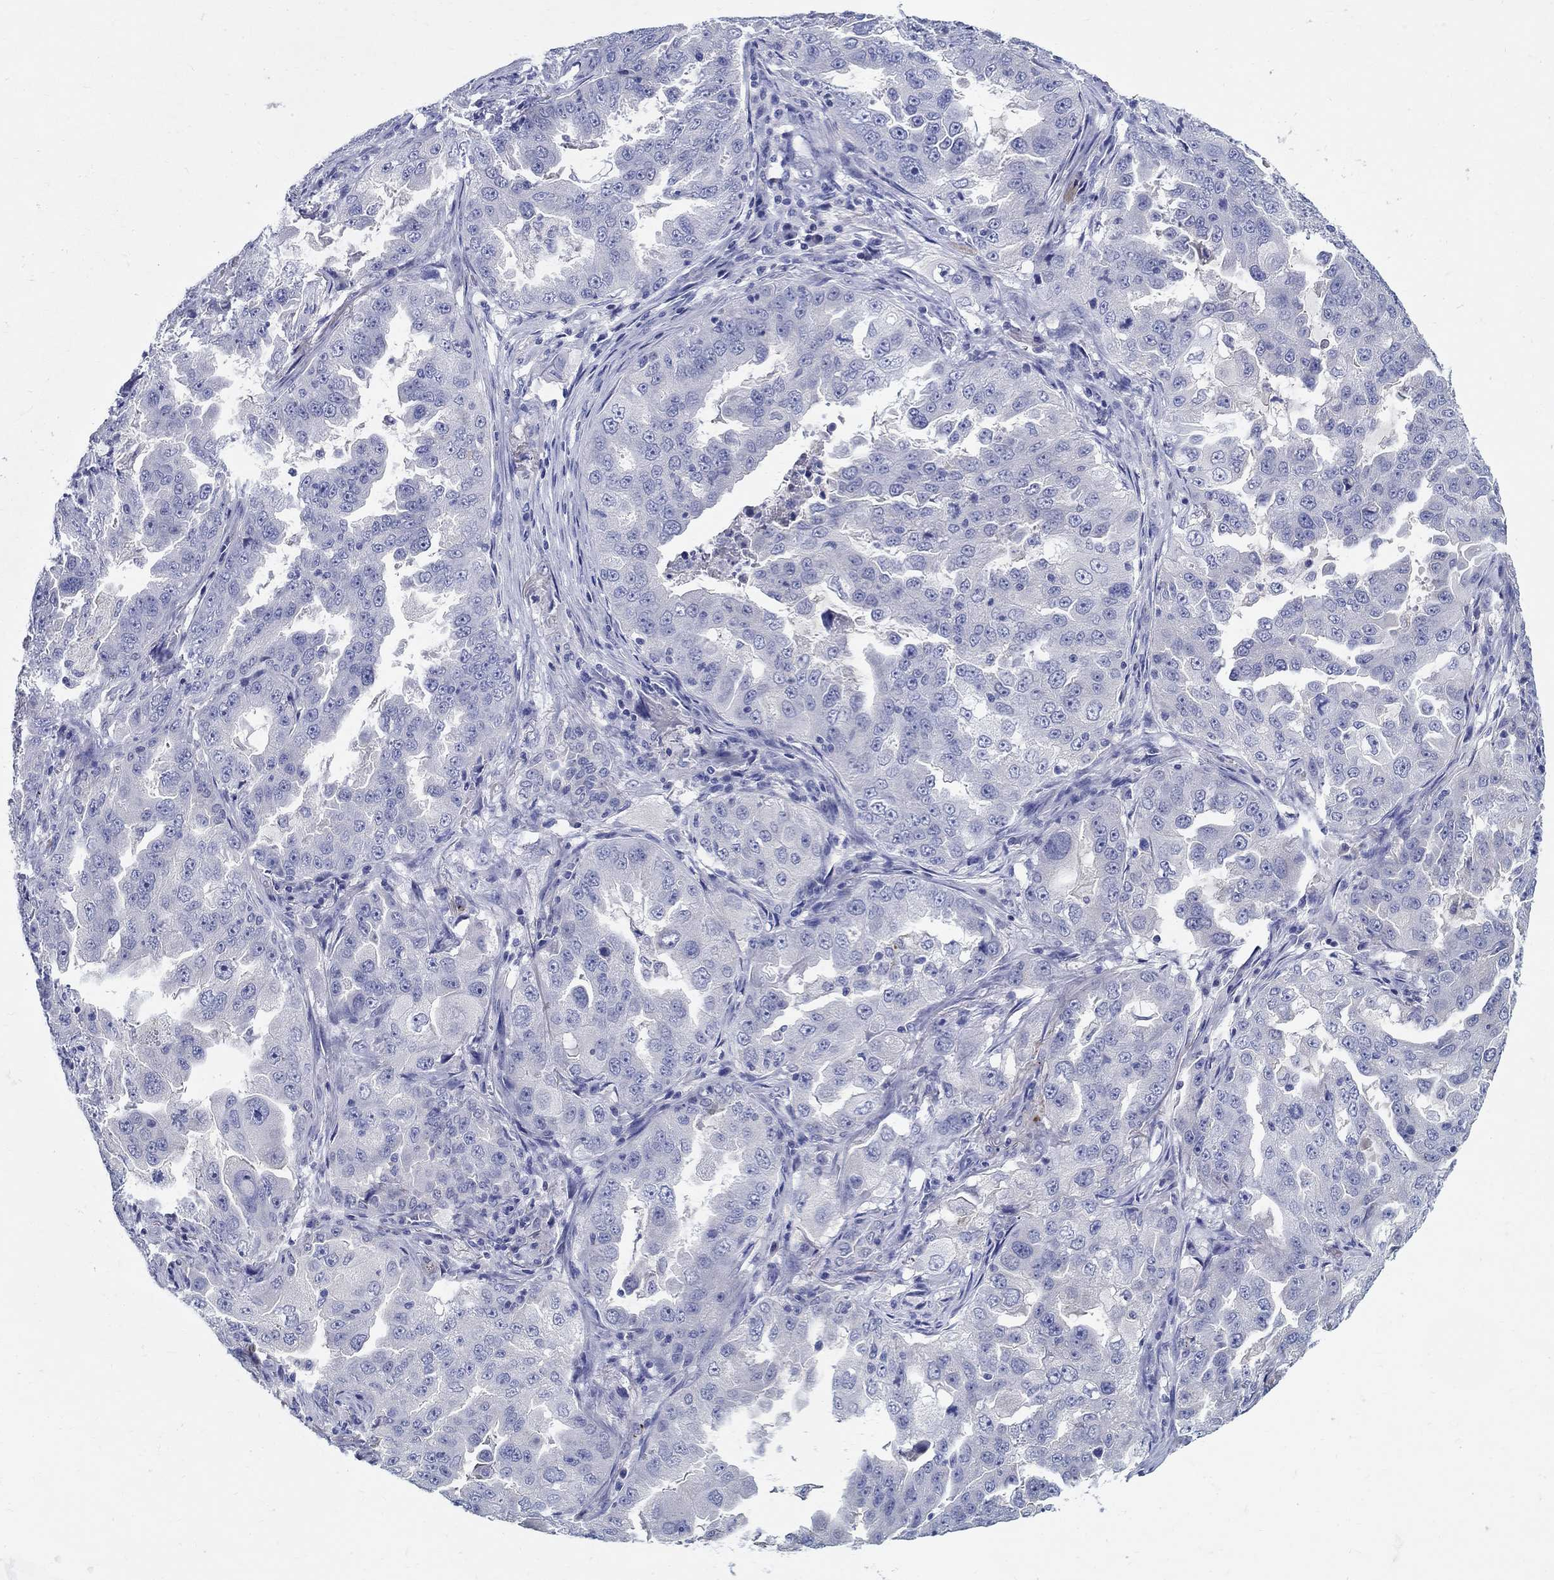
{"staining": {"intensity": "negative", "quantity": "none", "location": "none"}, "tissue": "lung cancer", "cell_type": "Tumor cells", "image_type": "cancer", "snomed": [{"axis": "morphology", "description": "Adenocarcinoma, NOS"}, {"axis": "topography", "description": "Lung"}], "caption": "An immunohistochemistry photomicrograph of lung cancer (adenocarcinoma) is shown. There is no staining in tumor cells of lung cancer (adenocarcinoma).", "gene": "CRYGD", "patient": {"sex": "female", "age": 61}}